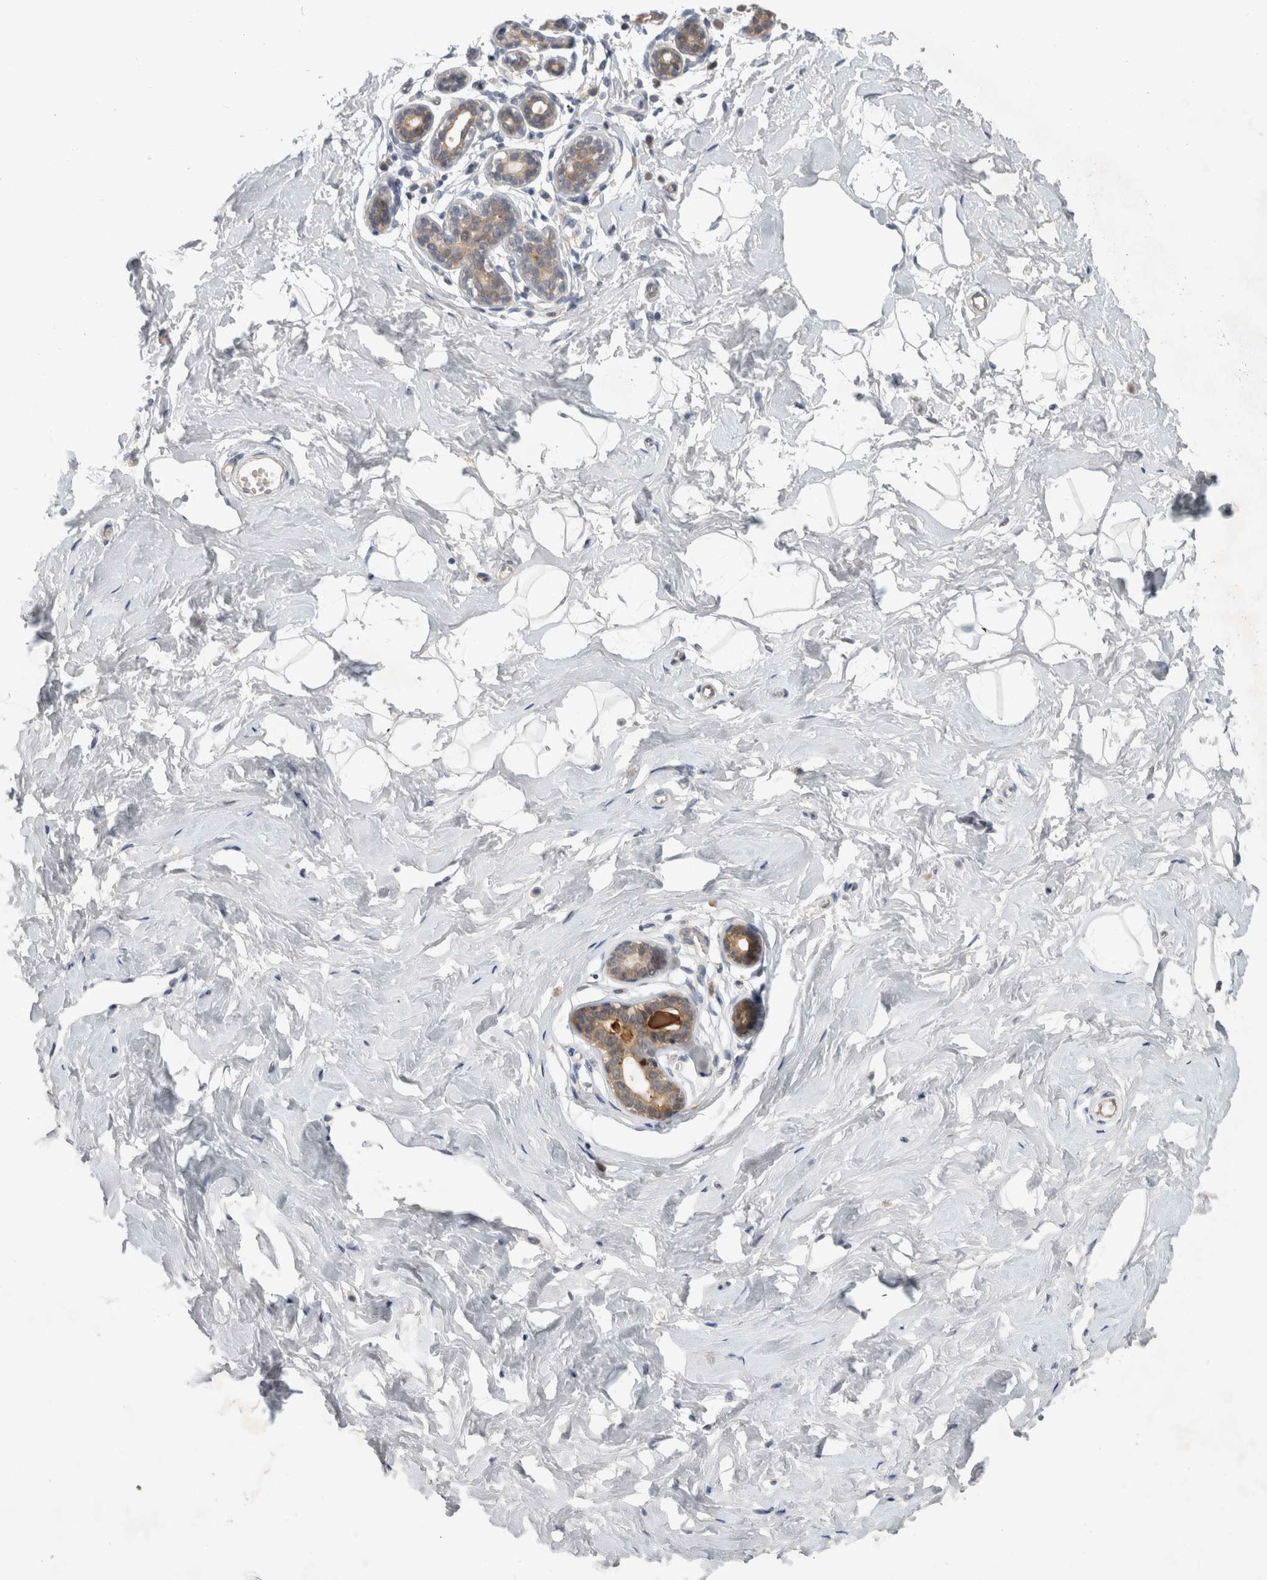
{"staining": {"intensity": "negative", "quantity": "none", "location": "none"}, "tissue": "breast", "cell_type": "Adipocytes", "image_type": "normal", "snomed": [{"axis": "morphology", "description": "Normal tissue, NOS"}, {"axis": "morphology", "description": "Adenoma, NOS"}, {"axis": "topography", "description": "Breast"}], "caption": "The micrograph demonstrates no staining of adipocytes in unremarkable breast.", "gene": "AASDHPPT", "patient": {"sex": "female", "age": 23}}